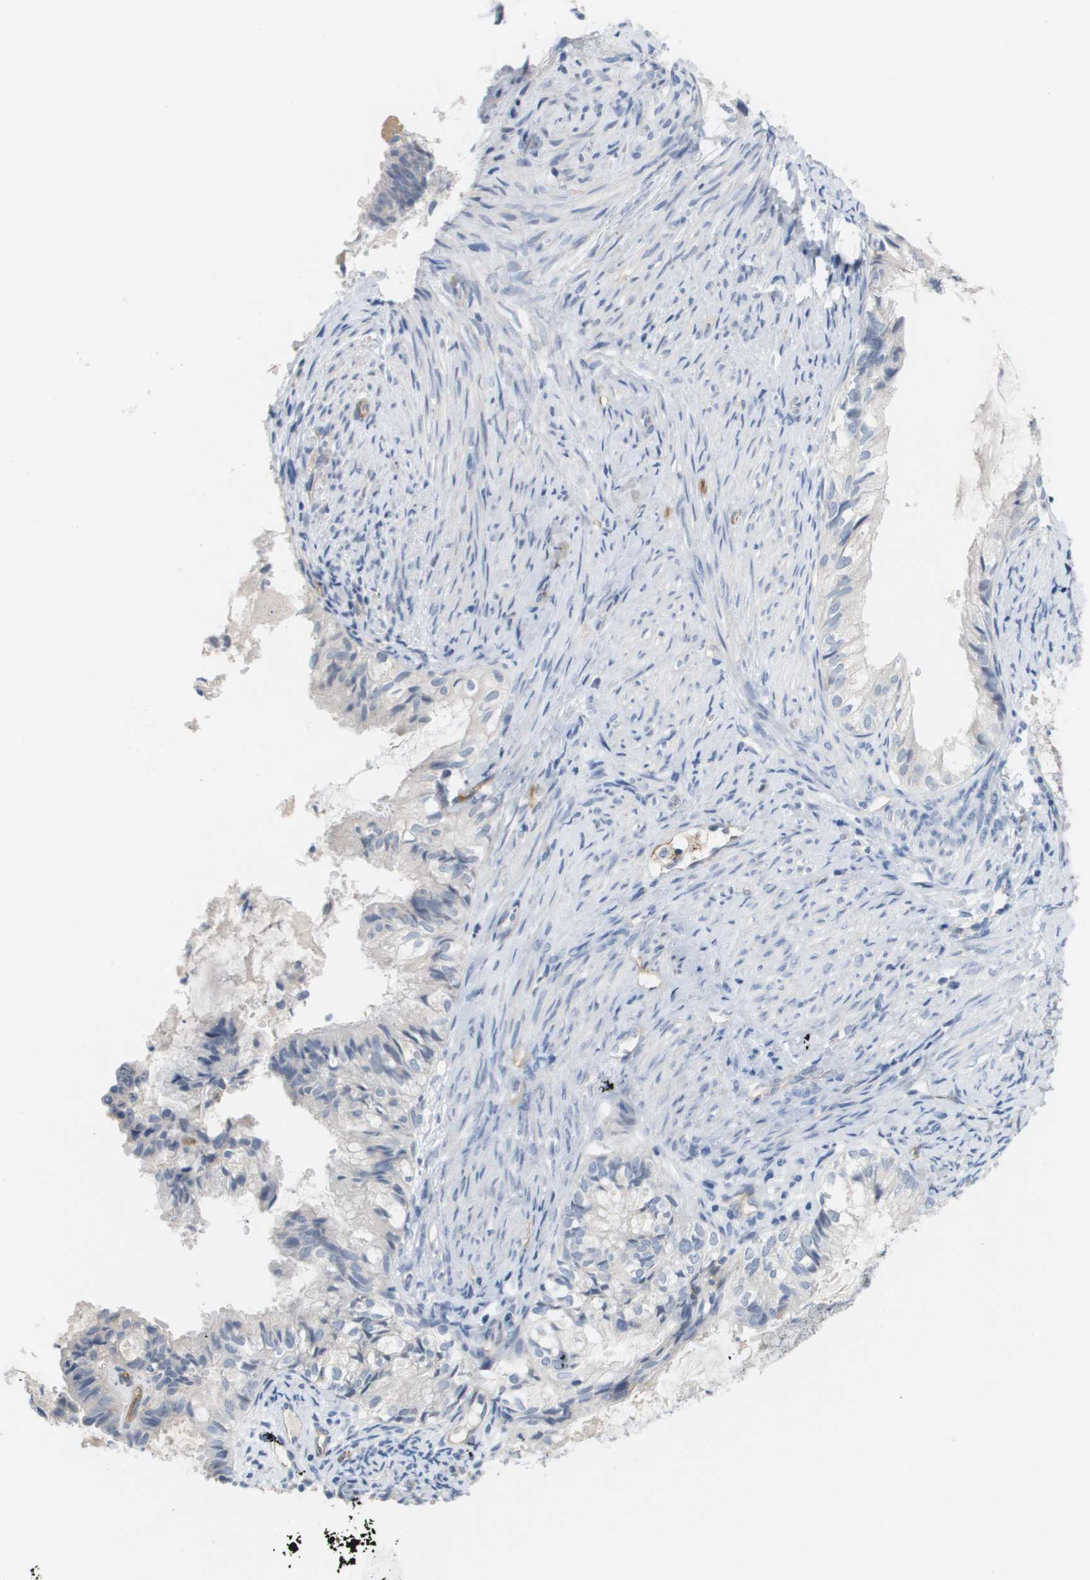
{"staining": {"intensity": "negative", "quantity": "none", "location": "none"}, "tissue": "cervical cancer", "cell_type": "Tumor cells", "image_type": "cancer", "snomed": [{"axis": "morphology", "description": "Normal tissue, NOS"}, {"axis": "morphology", "description": "Adenocarcinoma, NOS"}, {"axis": "topography", "description": "Cervix"}, {"axis": "topography", "description": "Endometrium"}], "caption": "The immunohistochemistry micrograph has no significant positivity in tumor cells of cervical cancer tissue. (Brightfield microscopy of DAB (3,3'-diaminobenzidine) immunohistochemistry at high magnification).", "gene": "ANGPT2", "patient": {"sex": "female", "age": 86}}